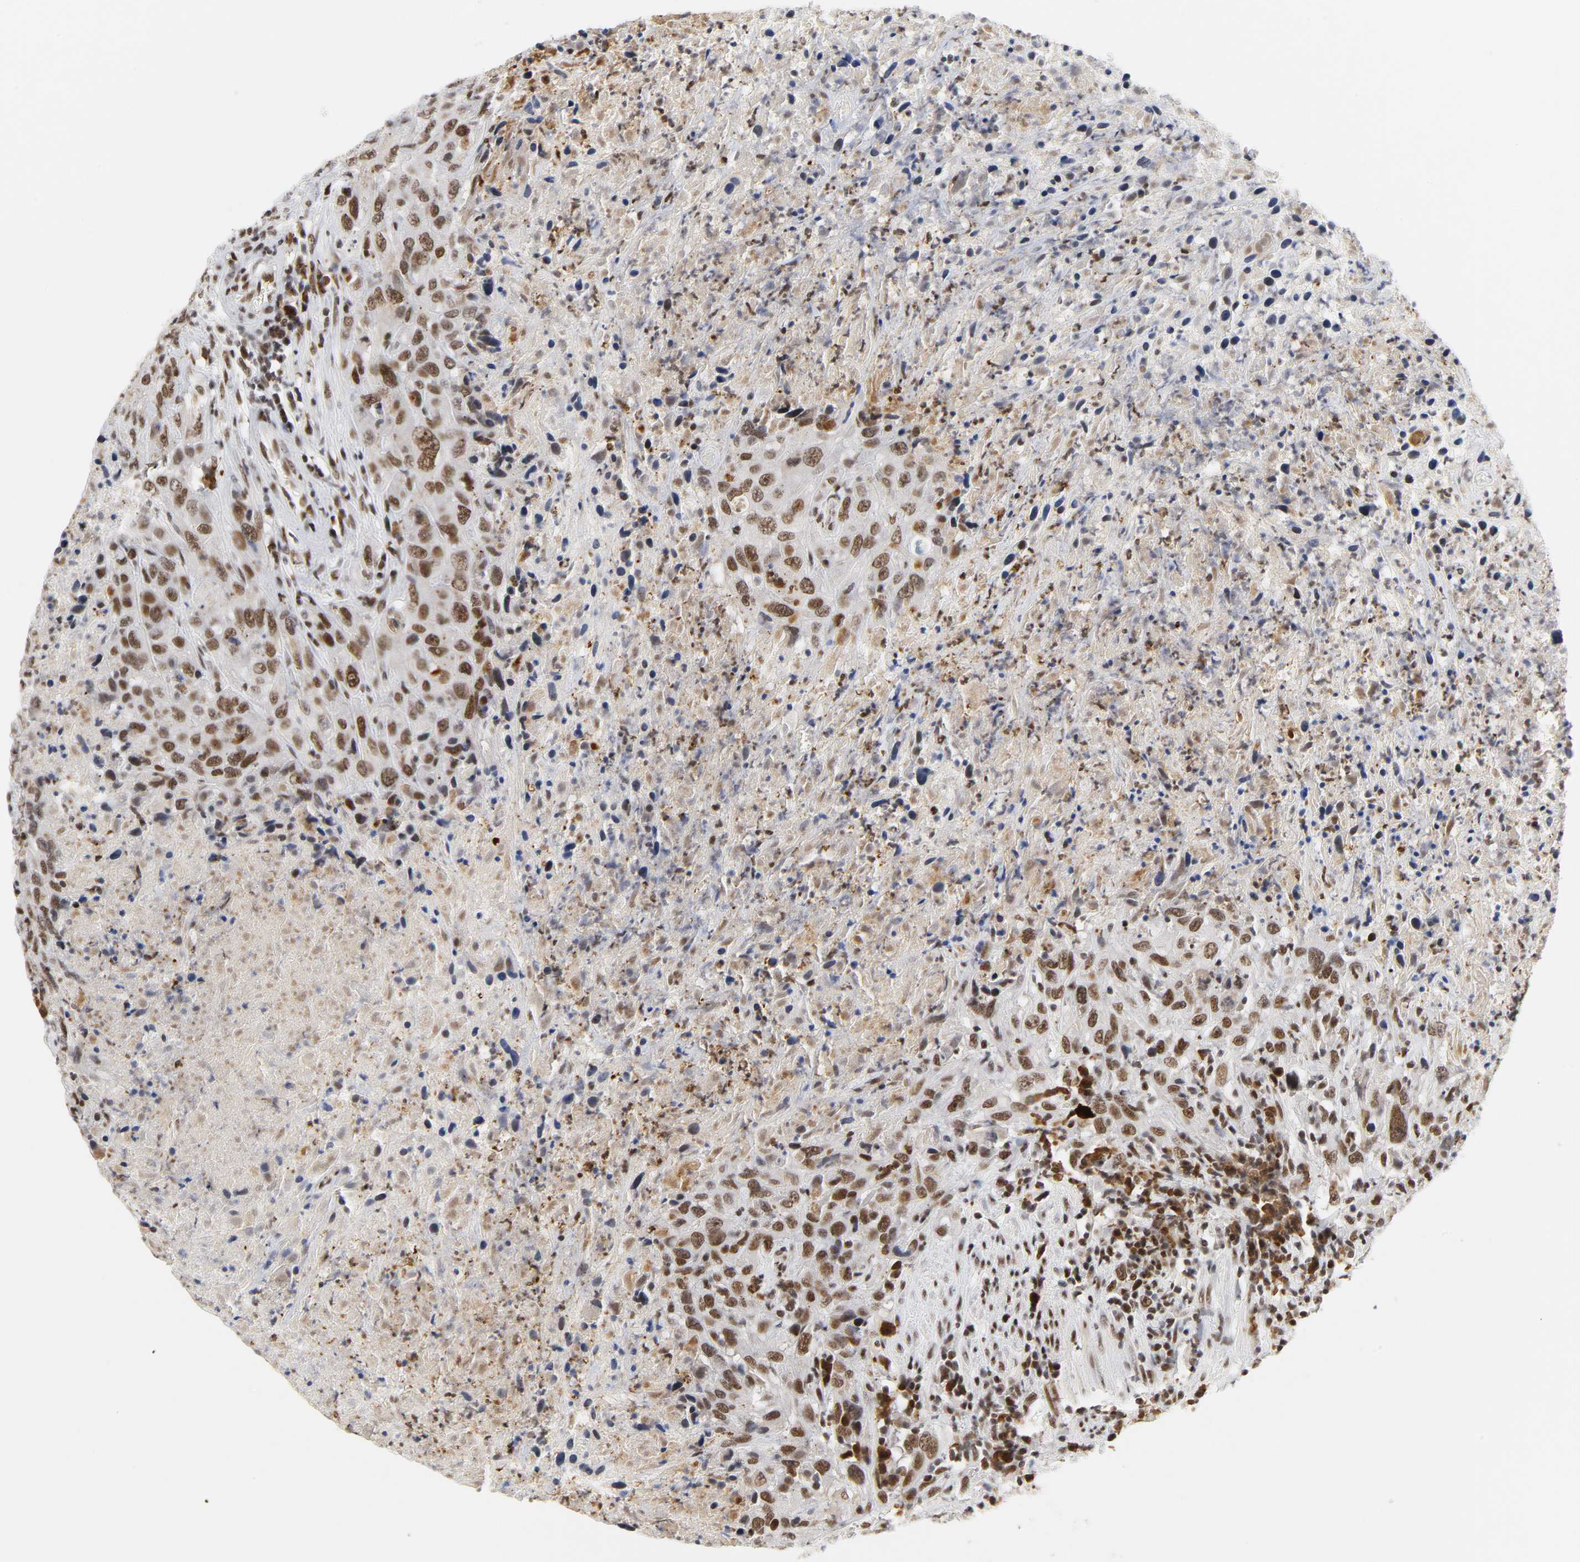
{"staining": {"intensity": "moderate", "quantity": ">75%", "location": "nuclear"}, "tissue": "urothelial cancer", "cell_type": "Tumor cells", "image_type": "cancer", "snomed": [{"axis": "morphology", "description": "Urothelial carcinoma, High grade"}, {"axis": "topography", "description": "Urinary bladder"}], "caption": "Immunohistochemical staining of human urothelial cancer shows medium levels of moderate nuclear protein positivity in about >75% of tumor cells.", "gene": "CREBBP", "patient": {"sex": "male", "age": 61}}